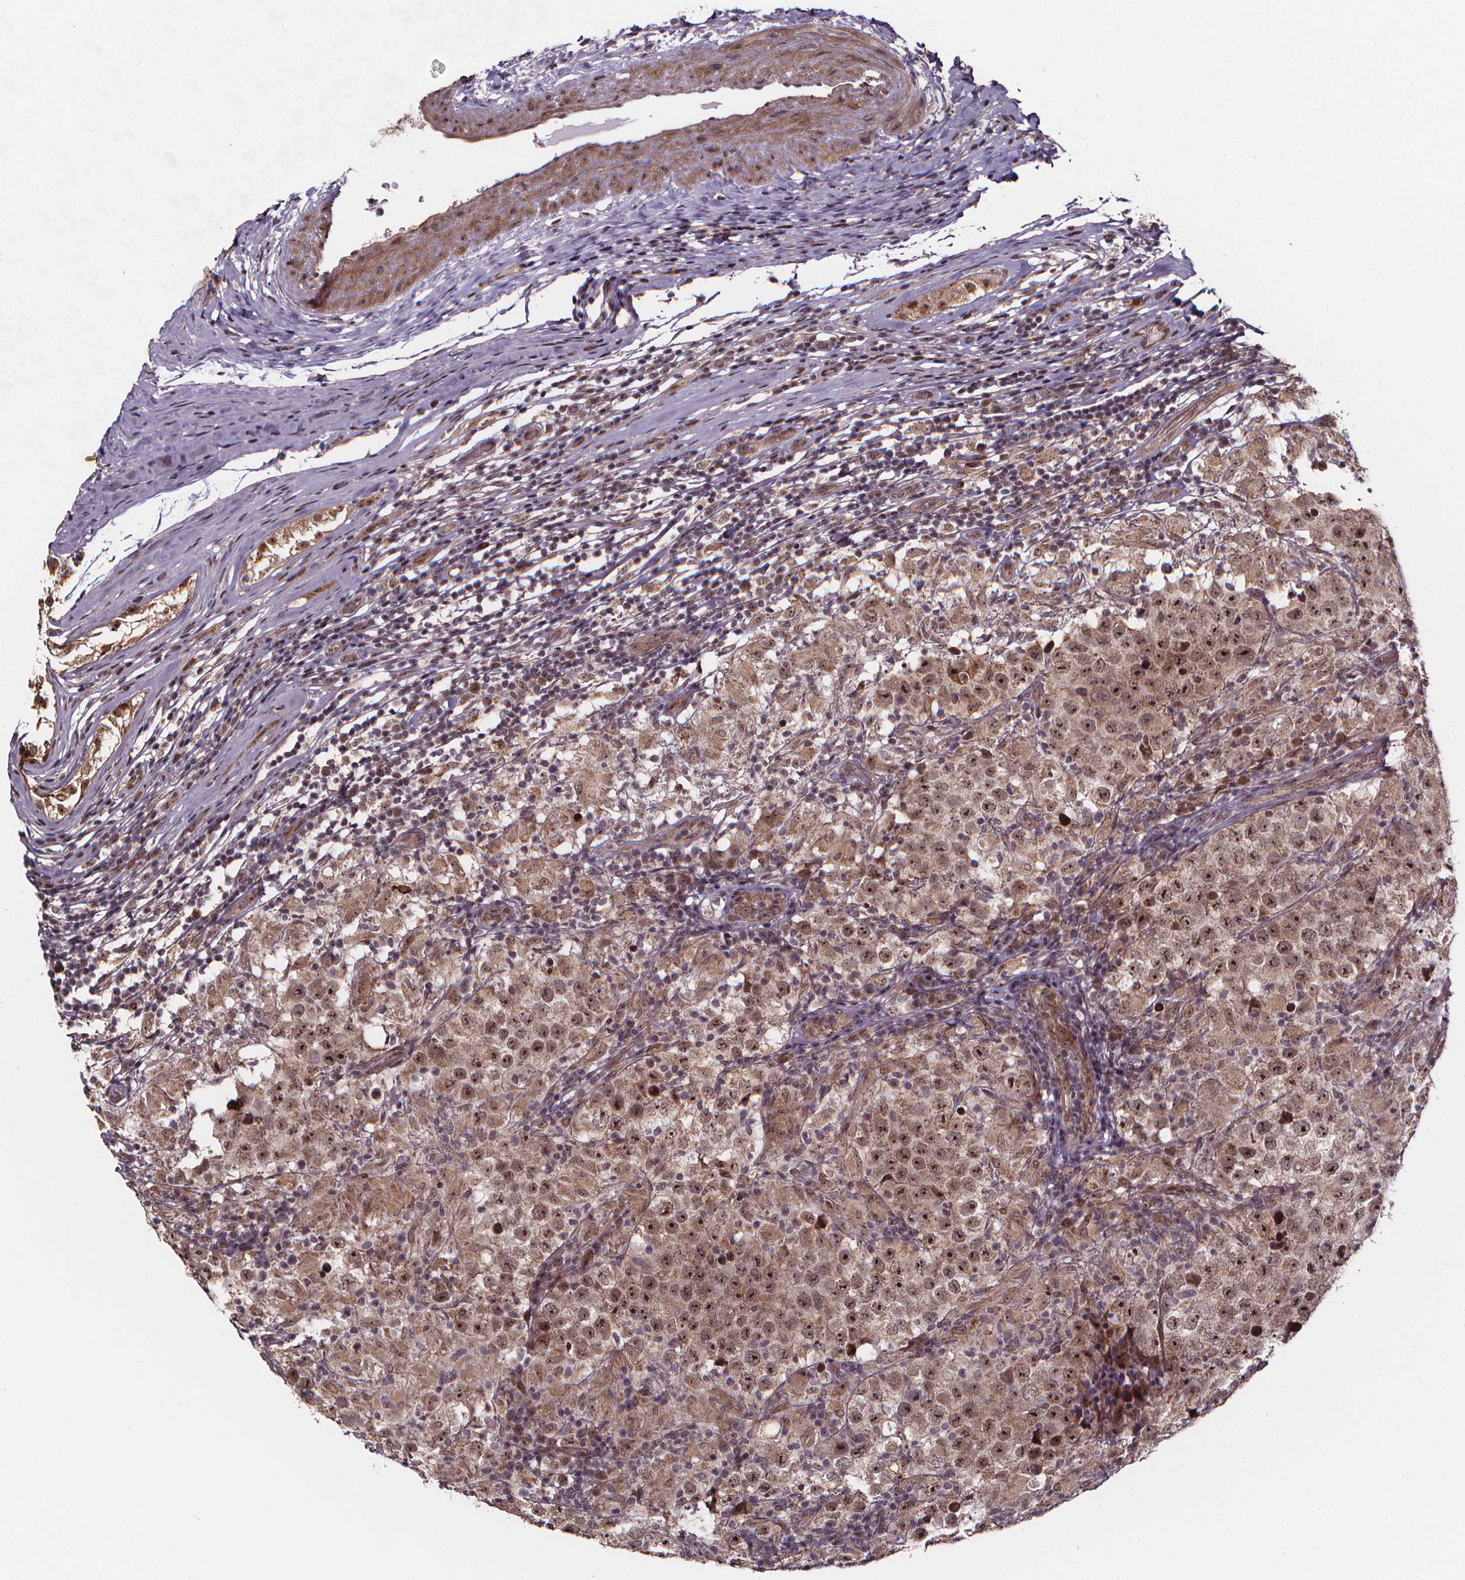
{"staining": {"intensity": "weak", "quantity": ">75%", "location": "cytoplasmic/membranous,nuclear"}, "tissue": "testis cancer", "cell_type": "Tumor cells", "image_type": "cancer", "snomed": [{"axis": "morphology", "description": "Seminoma, NOS"}, {"axis": "morphology", "description": "Carcinoma, Embryonal, NOS"}, {"axis": "topography", "description": "Testis"}], "caption": "Approximately >75% of tumor cells in testis seminoma show weak cytoplasmic/membranous and nuclear protein staining as visualized by brown immunohistochemical staining.", "gene": "DDIT3", "patient": {"sex": "male", "age": 41}}